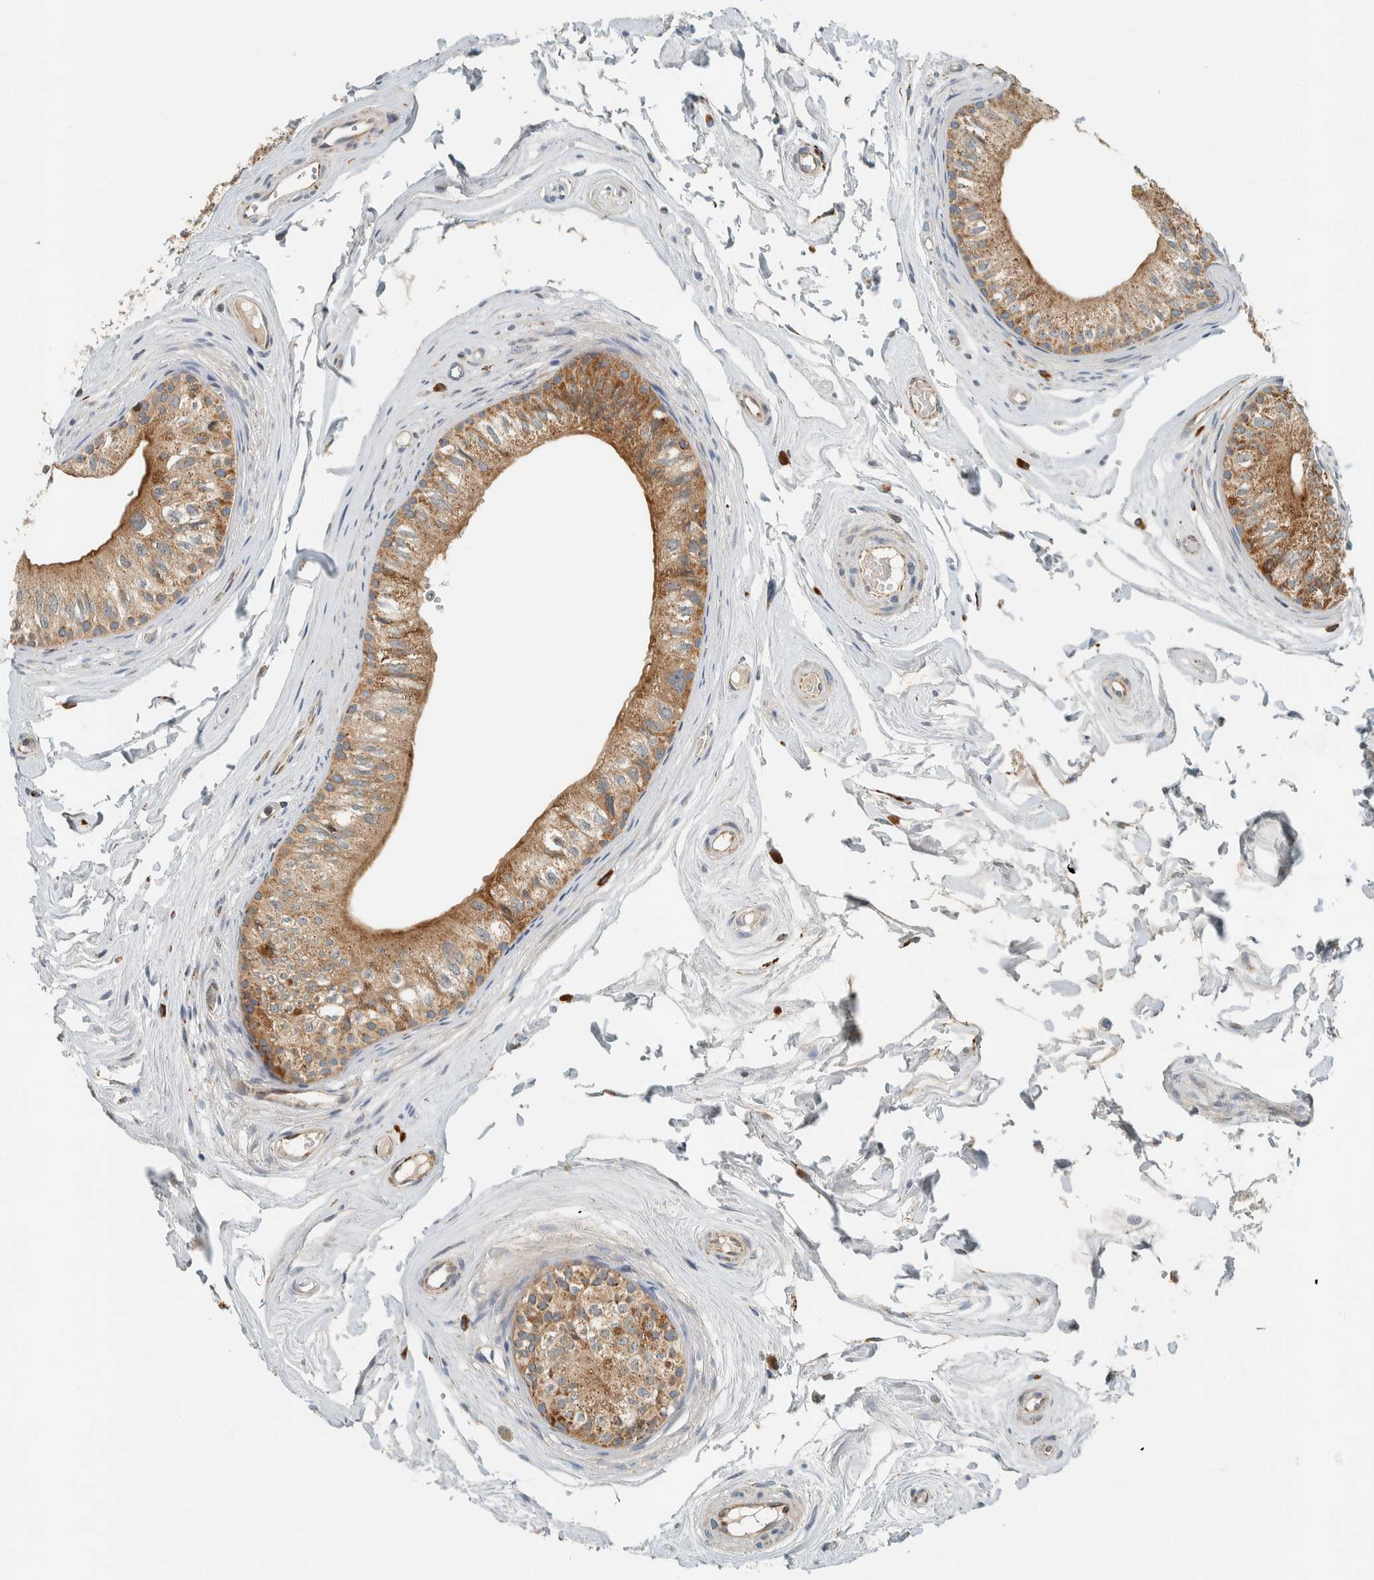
{"staining": {"intensity": "moderate", "quantity": ">75%", "location": "cytoplasmic/membranous"}, "tissue": "epididymis", "cell_type": "Glandular cells", "image_type": "normal", "snomed": [{"axis": "morphology", "description": "Normal tissue, NOS"}, {"axis": "topography", "description": "Epididymis"}], "caption": "Immunohistochemistry (IHC) histopathology image of benign epididymis: human epididymis stained using immunohistochemistry reveals medium levels of moderate protein expression localized specifically in the cytoplasmic/membranous of glandular cells, appearing as a cytoplasmic/membranous brown color.", "gene": "SPAG5", "patient": {"sex": "male", "age": 79}}